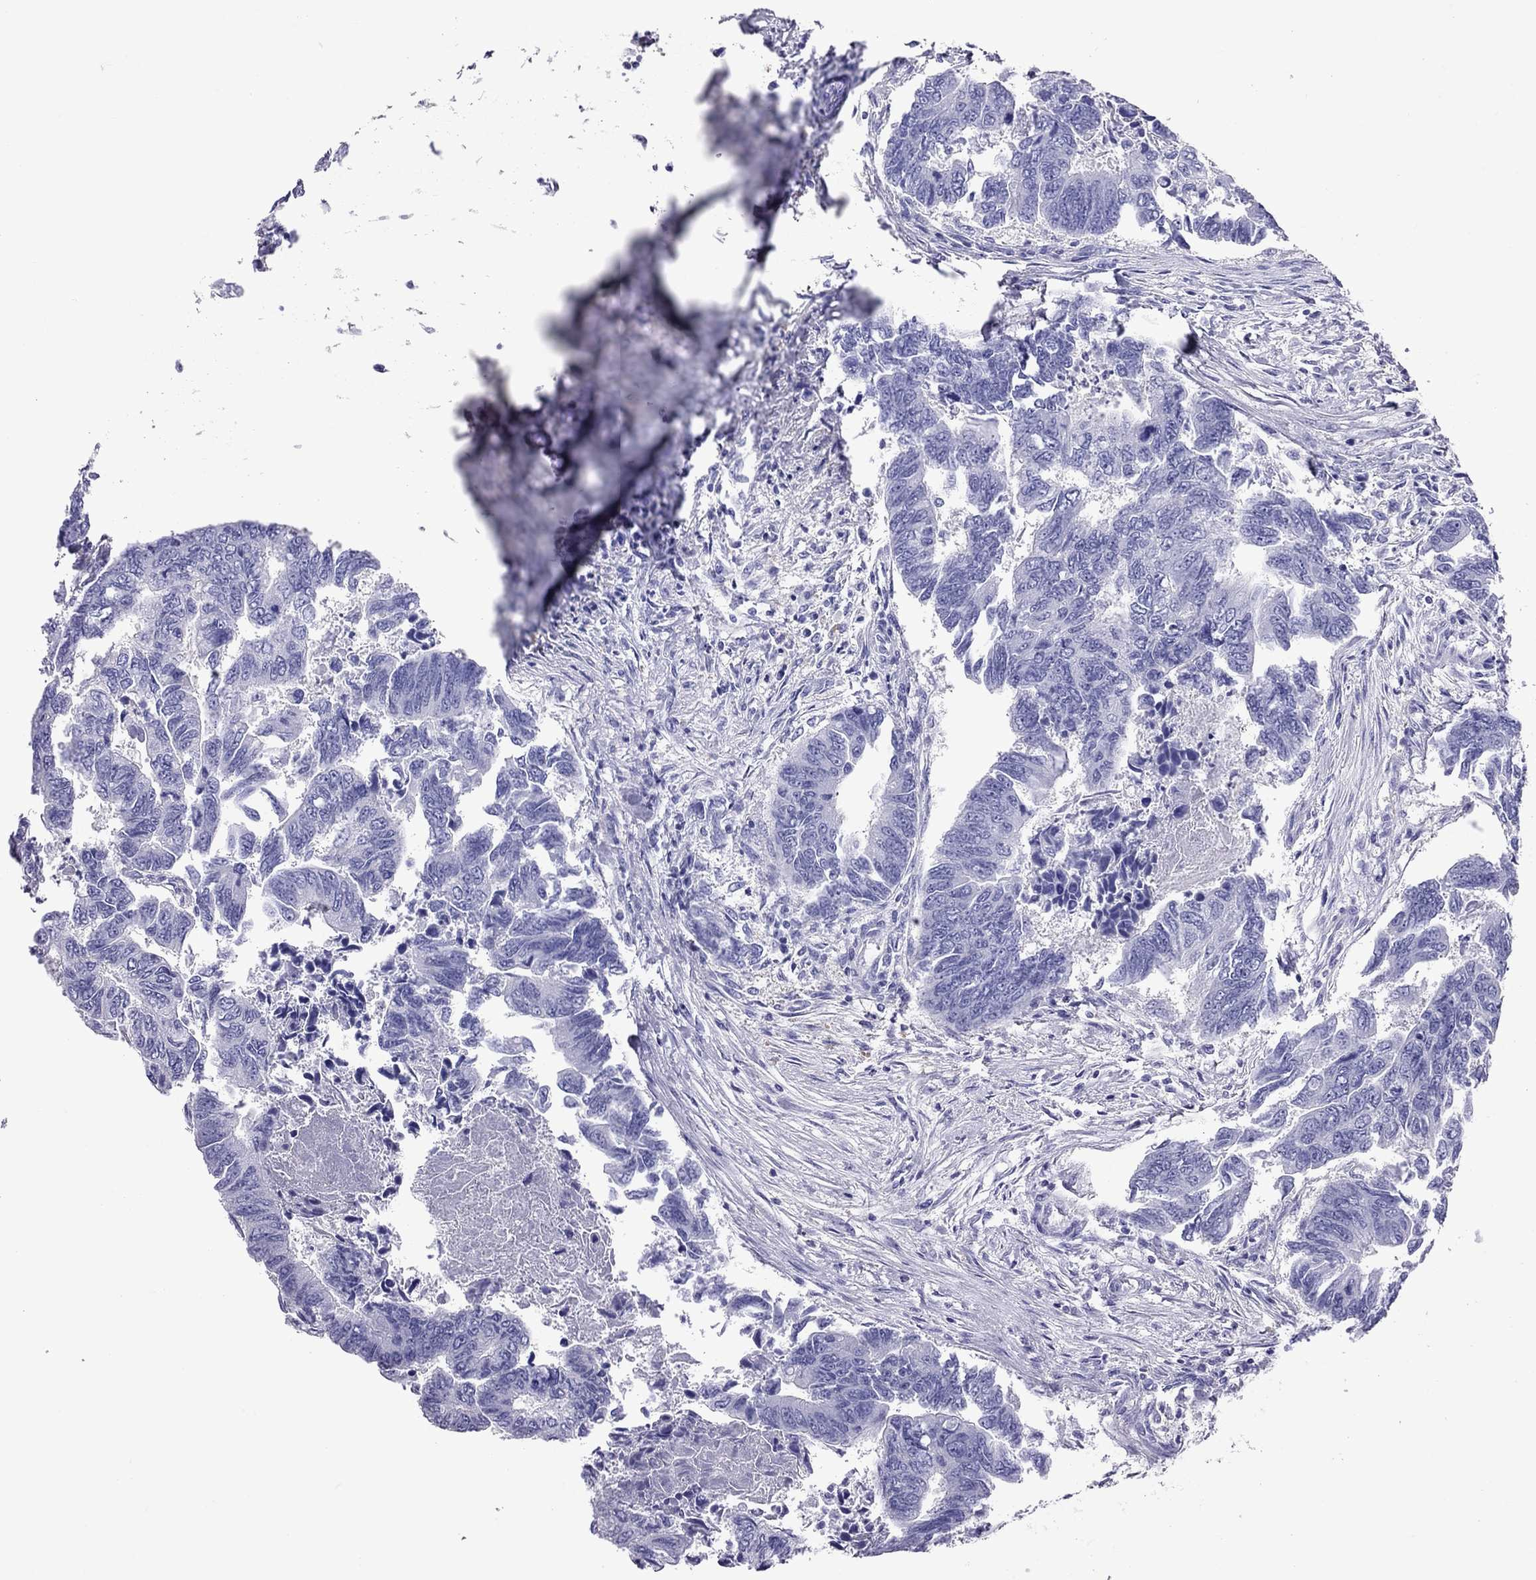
{"staining": {"intensity": "negative", "quantity": "none", "location": "none"}, "tissue": "colorectal cancer", "cell_type": "Tumor cells", "image_type": "cancer", "snomed": [{"axis": "morphology", "description": "Adenocarcinoma, NOS"}, {"axis": "topography", "description": "Colon"}], "caption": "DAB (3,3'-diaminobenzidine) immunohistochemical staining of human colorectal adenocarcinoma reveals no significant positivity in tumor cells.", "gene": "TEX22", "patient": {"sex": "female", "age": 65}}